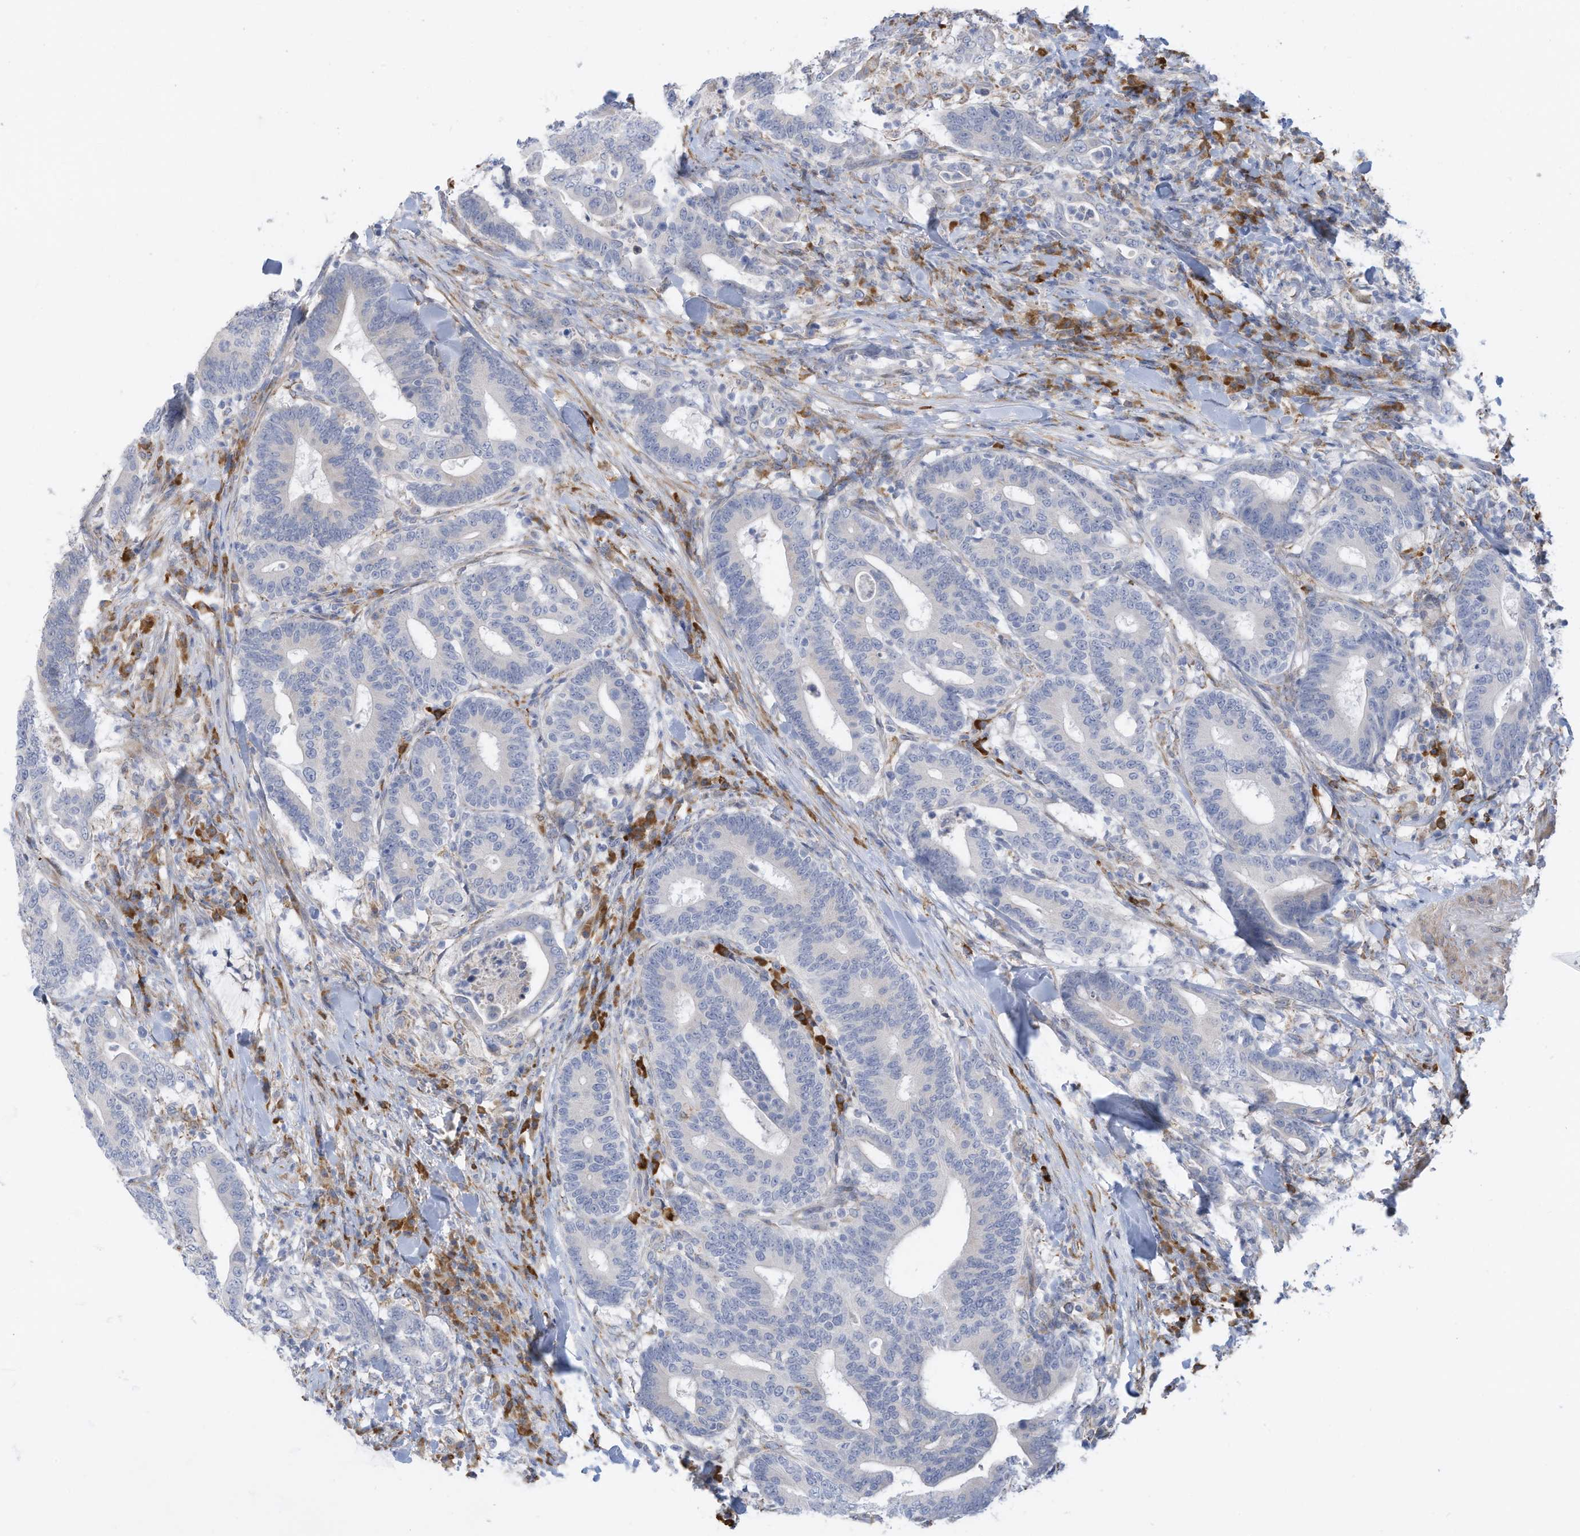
{"staining": {"intensity": "negative", "quantity": "none", "location": "none"}, "tissue": "colorectal cancer", "cell_type": "Tumor cells", "image_type": "cancer", "snomed": [{"axis": "morphology", "description": "Adenocarcinoma, NOS"}, {"axis": "topography", "description": "Colon"}], "caption": "Colorectal cancer was stained to show a protein in brown. There is no significant expression in tumor cells. (Stains: DAB IHC with hematoxylin counter stain, Microscopy: brightfield microscopy at high magnification).", "gene": "ZNF292", "patient": {"sex": "female", "age": 66}}